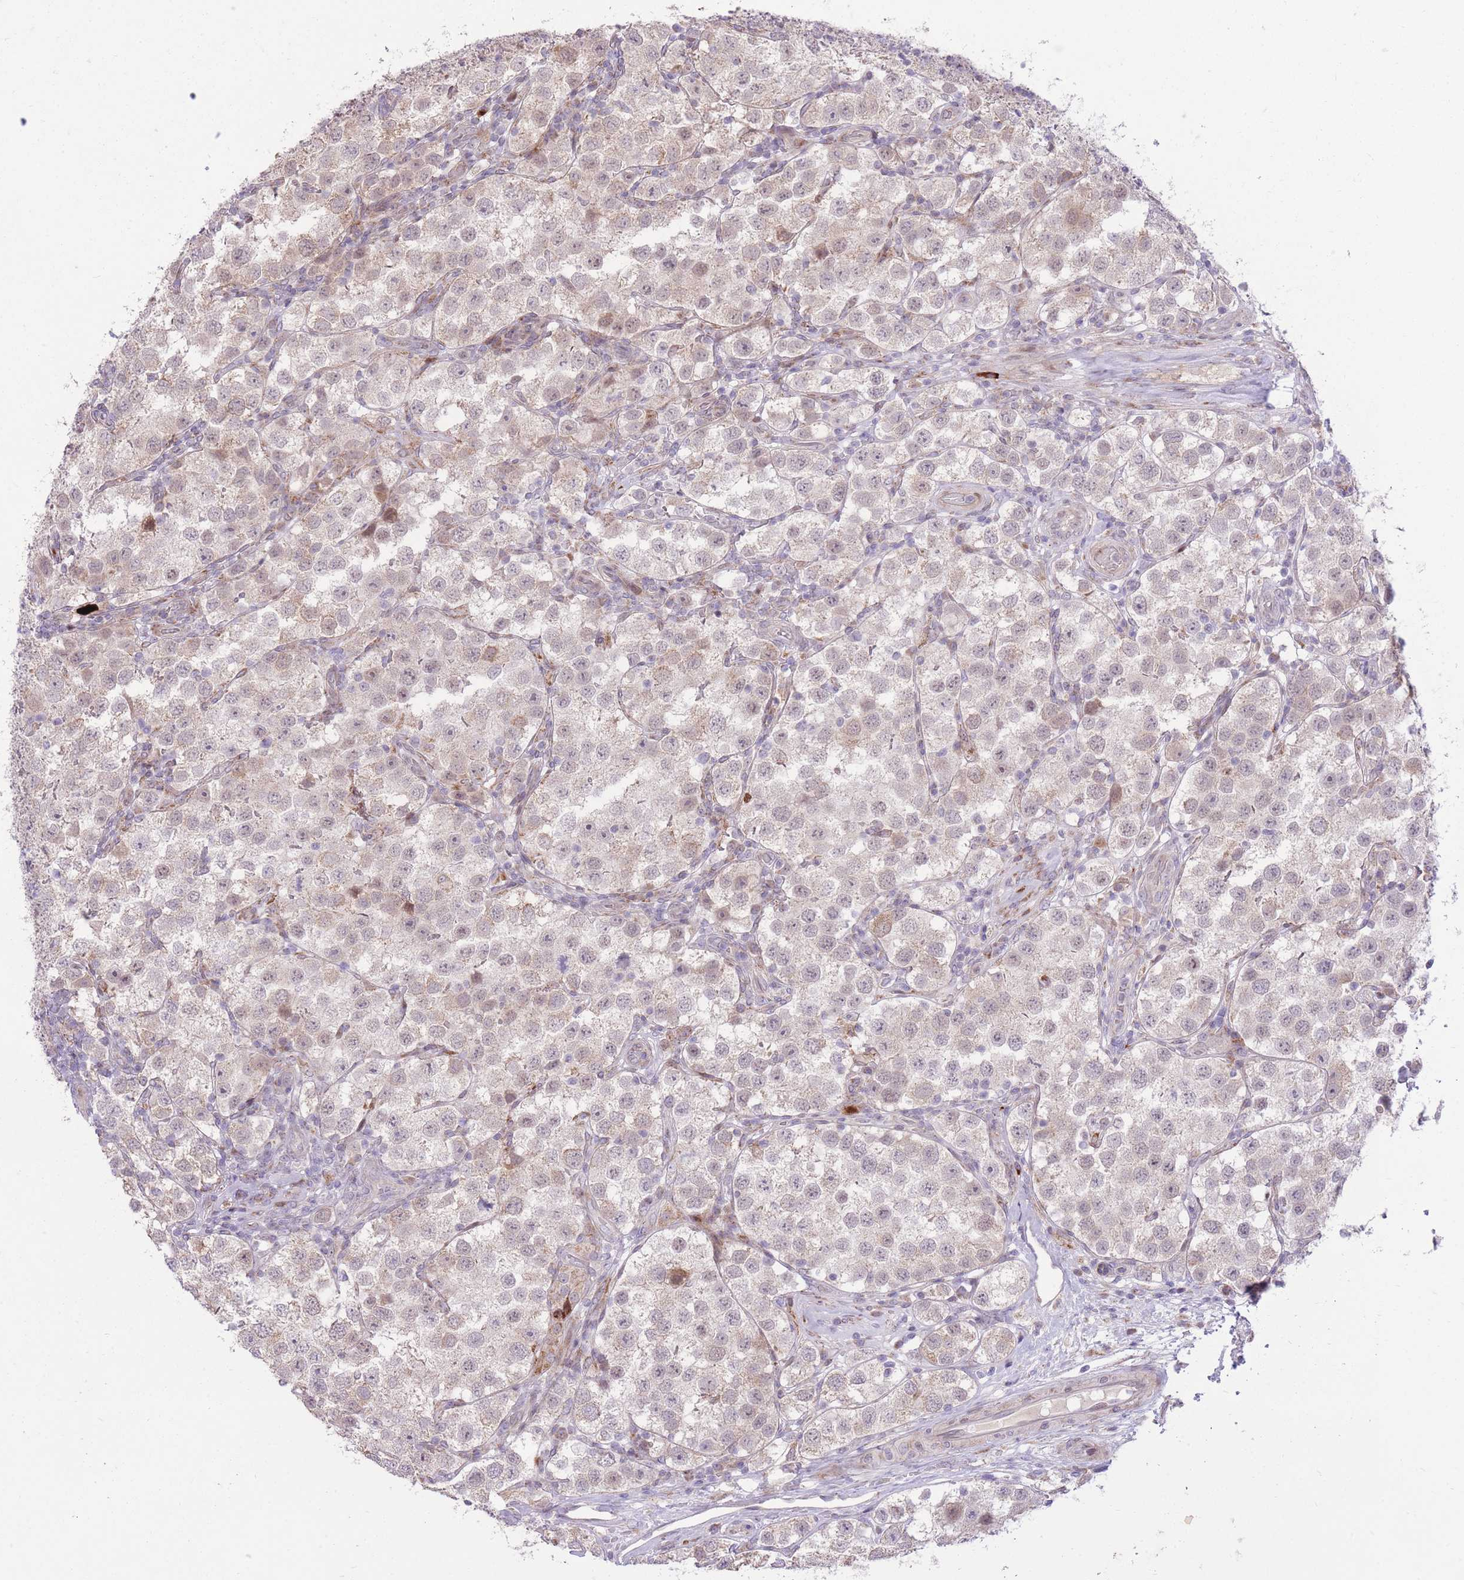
{"staining": {"intensity": "weak", "quantity": "25%-75%", "location": "cytoplasmic/membranous"}, "tissue": "testis cancer", "cell_type": "Tumor cells", "image_type": "cancer", "snomed": [{"axis": "morphology", "description": "Seminoma, NOS"}, {"axis": "topography", "description": "Testis"}], "caption": "Weak cytoplasmic/membranous protein positivity is appreciated in approximately 25%-75% of tumor cells in testis cancer (seminoma). (Stains: DAB in brown, nuclei in blue, Microscopy: brightfield microscopy at high magnification).", "gene": "SLC4A4", "patient": {"sex": "male", "age": 37}}